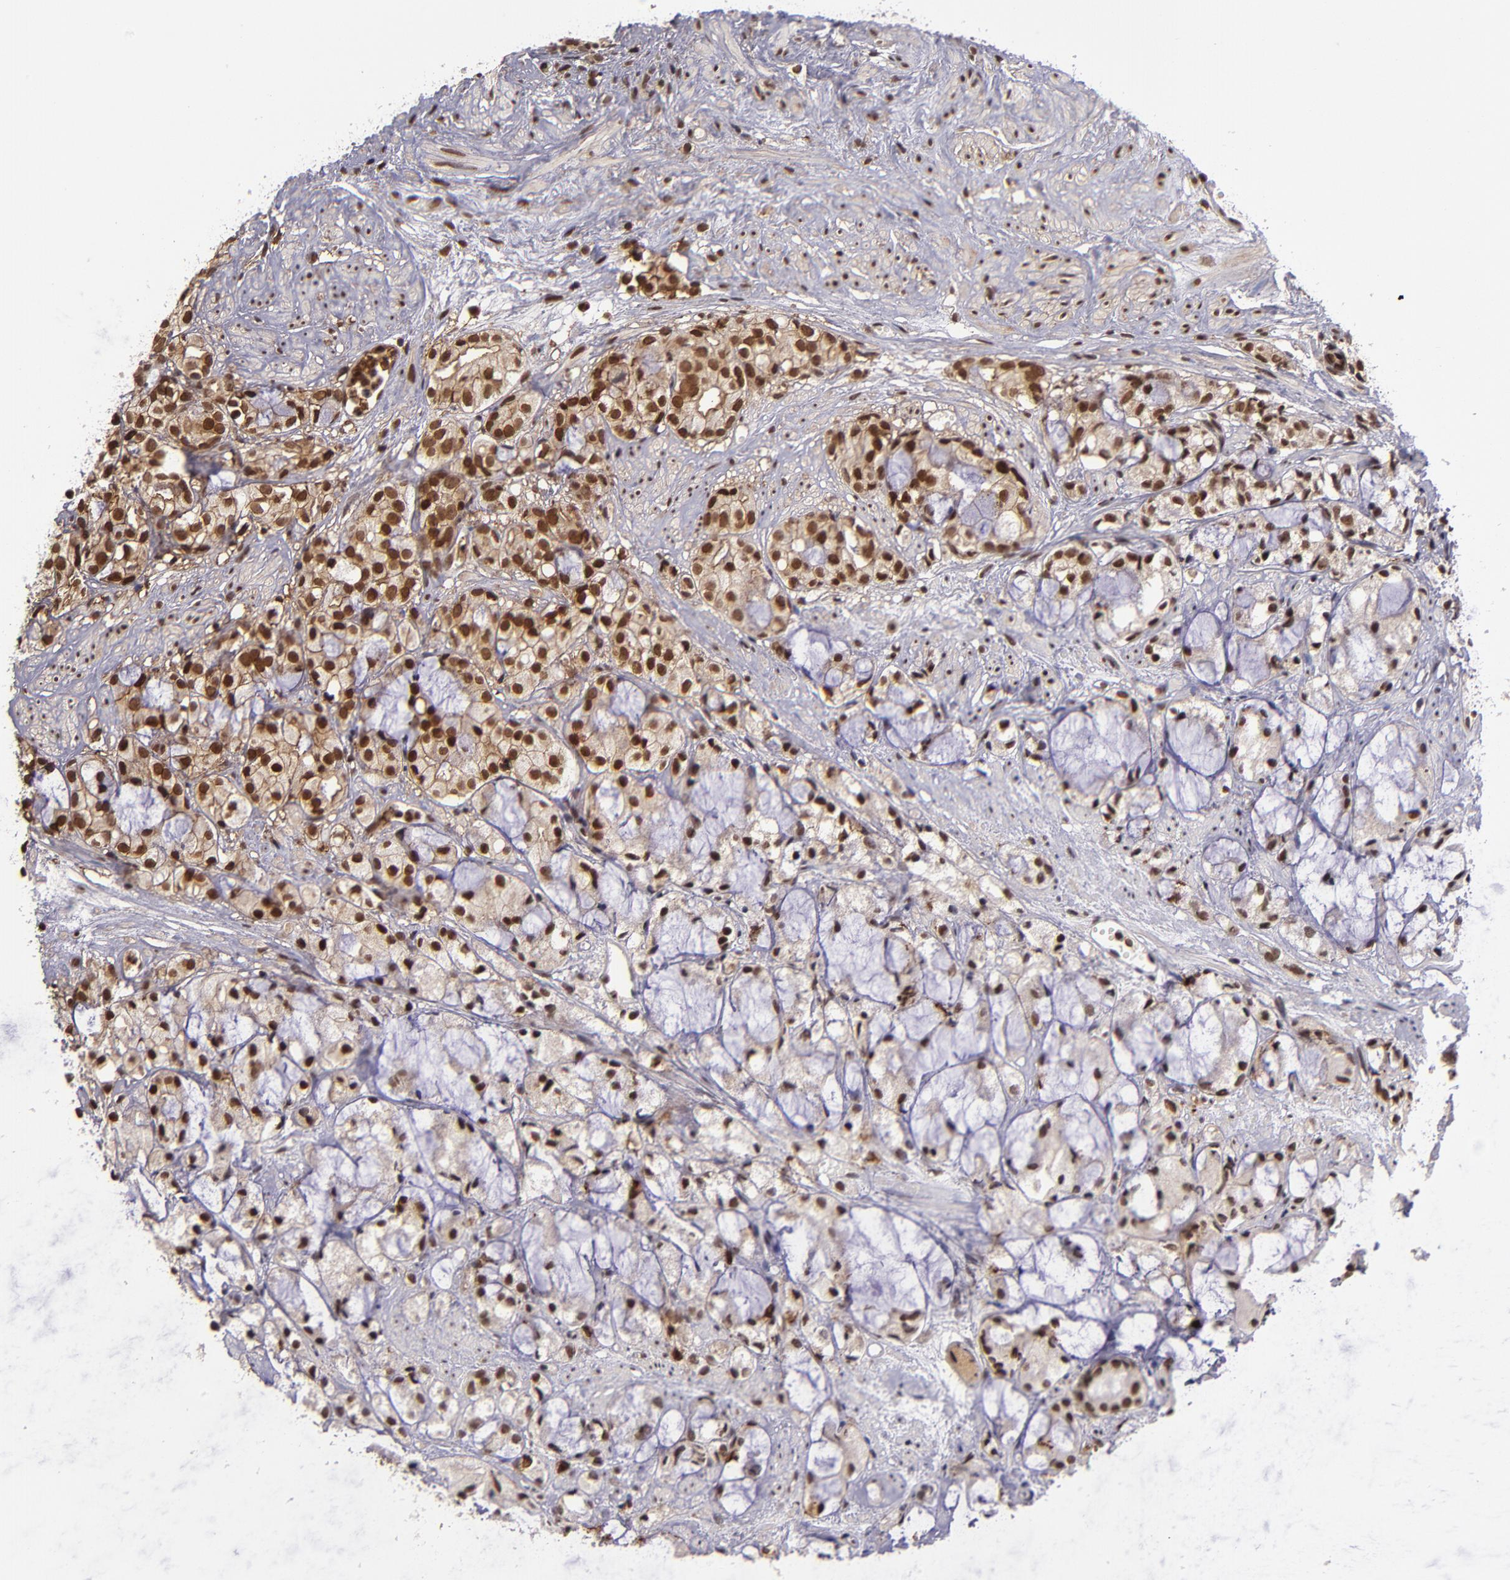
{"staining": {"intensity": "strong", "quantity": ">75%", "location": "nuclear"}, "tissue": "prostate cancer", "cell_type": "Tumor cells", "image_type": "cancer", "snomed": [{"axis": "morphology", "description": "Adenocarcinoma, High grade"}, {"axis": "topography", "description": "Prostate"}], "caption": "IHC (DAB) staining of human prostate cancer (adenocarcinoma (high-grade)) exhibits strong nuclear protein positivity in about >75% of tumor cells.", "gene": "EP300", "patient": {"sex": "male", "age": 85}}